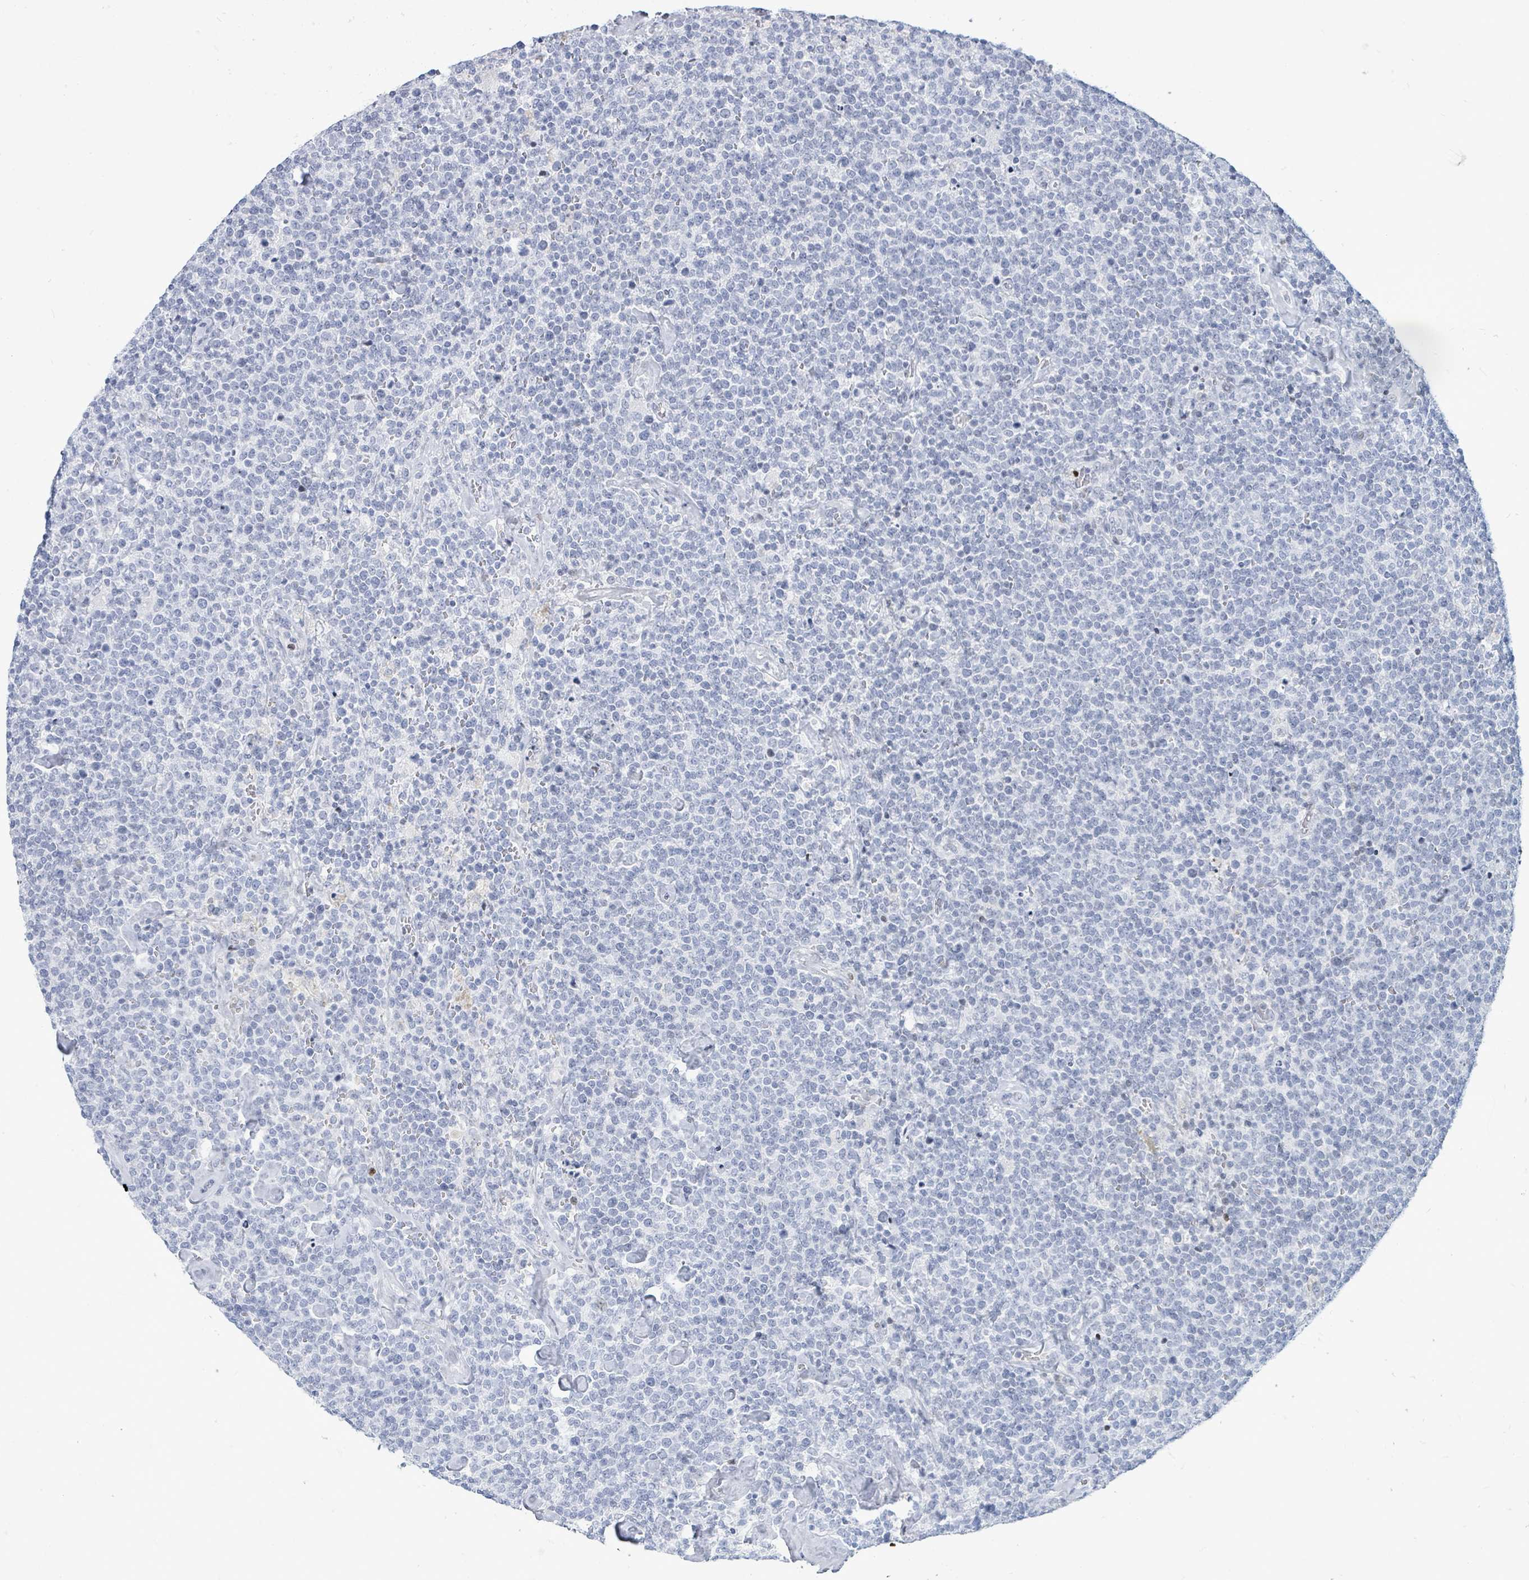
{"staining": {"intensity": "negative", "quantity": "none", "location": "none"}, "tissue": "lymphoma", "cell_type": "Tumor cells", "image_type": "cancer", "snomed": [{"axis": "morphology", "description": "Malignant lymphoma, non-Hodgkin's type, High grade"}, {"axis": "topography", "description": "Lymph node"}], "caption": "Immunohistochemistry (IHC) micrograph of neoplastic tissue: human lymphoma stained with DAB shows no significant protein staining in tumor cells.", "gene": "MALL", "patient": {"sex": "male", "age": 61}}